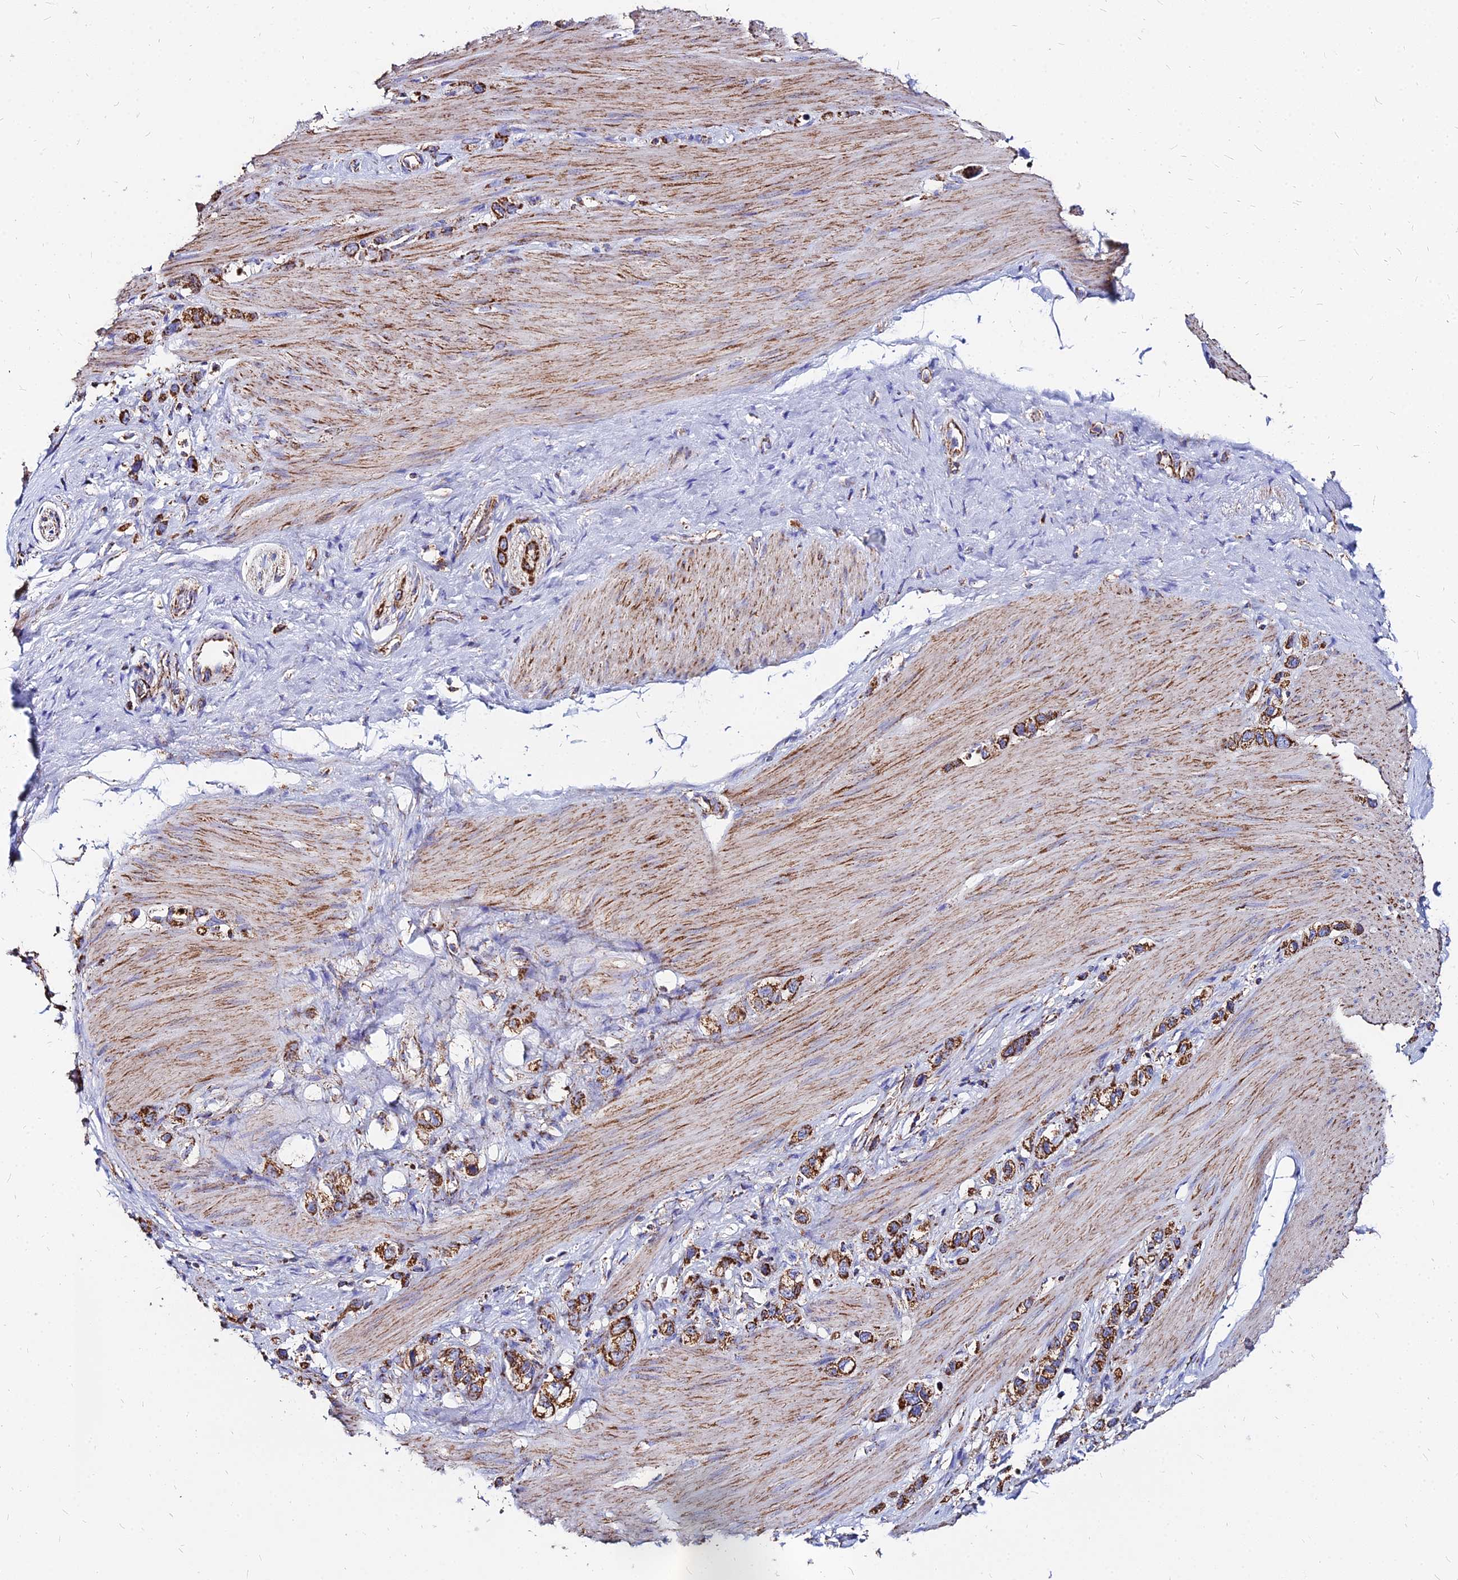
{"staining": {"intensity": "strong", "quantity": ">75%", "location": "cytoplasmic/membranous"}, "tissue": "stomach cancer", "cell_type": "Tumor cells", "image_type": "cancer", "snomed": [{"axis": "morphology", "description": "Adenocarcinoma, NOS"}, {"axis": "topography", "description": "Stomach"}], "caption": "Protein staining of adenocarcinoma (stomach) tissue demonstrates strong cytoplasmic/membranous expression in about >75% of tumor cells. (DAB (3,3'-diaminobenzidine) IHC with brightfield microscopy, high magnification).", "gene": "DLD", "patient": {"sex": "female", "age": 65}}